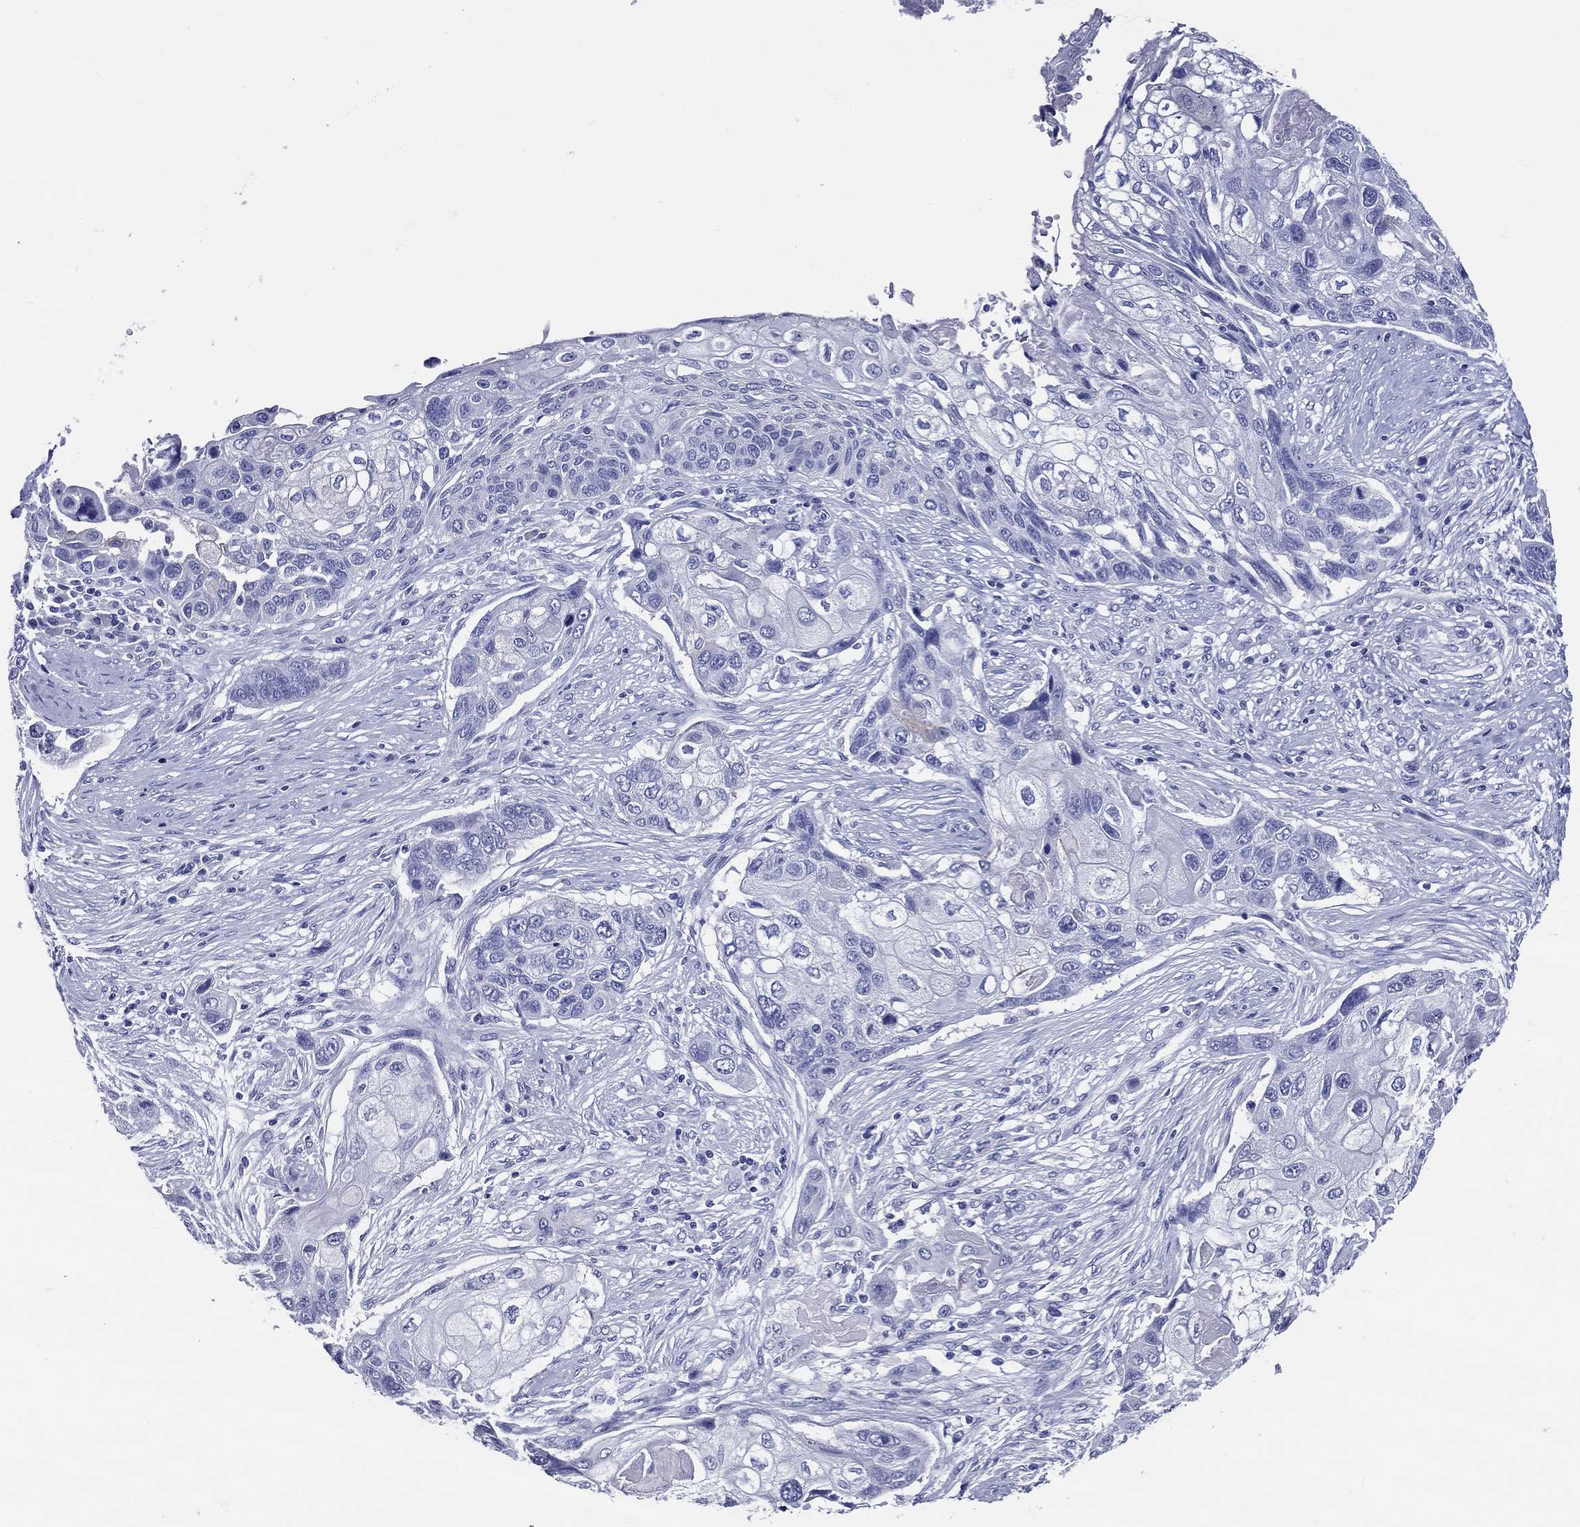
{"staining": {"intensity": "negative", "quantity": "none", "location": "none"}, "tissue": "lung cancer", "cell_type": "Tumor cells", "image_type": "cancer", "snomed": [{"axis": "morphology", "description": "Normal tissue, NOS"}, {"axis": "morphology", "description": "Squamous cell carcinoma, NOS"}, {"axis": "topography", "description": "Bronchus"}, {"axis": "topography", "description": "Lung"}], "caption": "Immunohistochemistry (IHC) histopathology image of lung cancer stained for a protein (brown), which displays no expression in tumor cells.", "gene": "ACE2", "patient": {"sex": "male", "age": 69}}